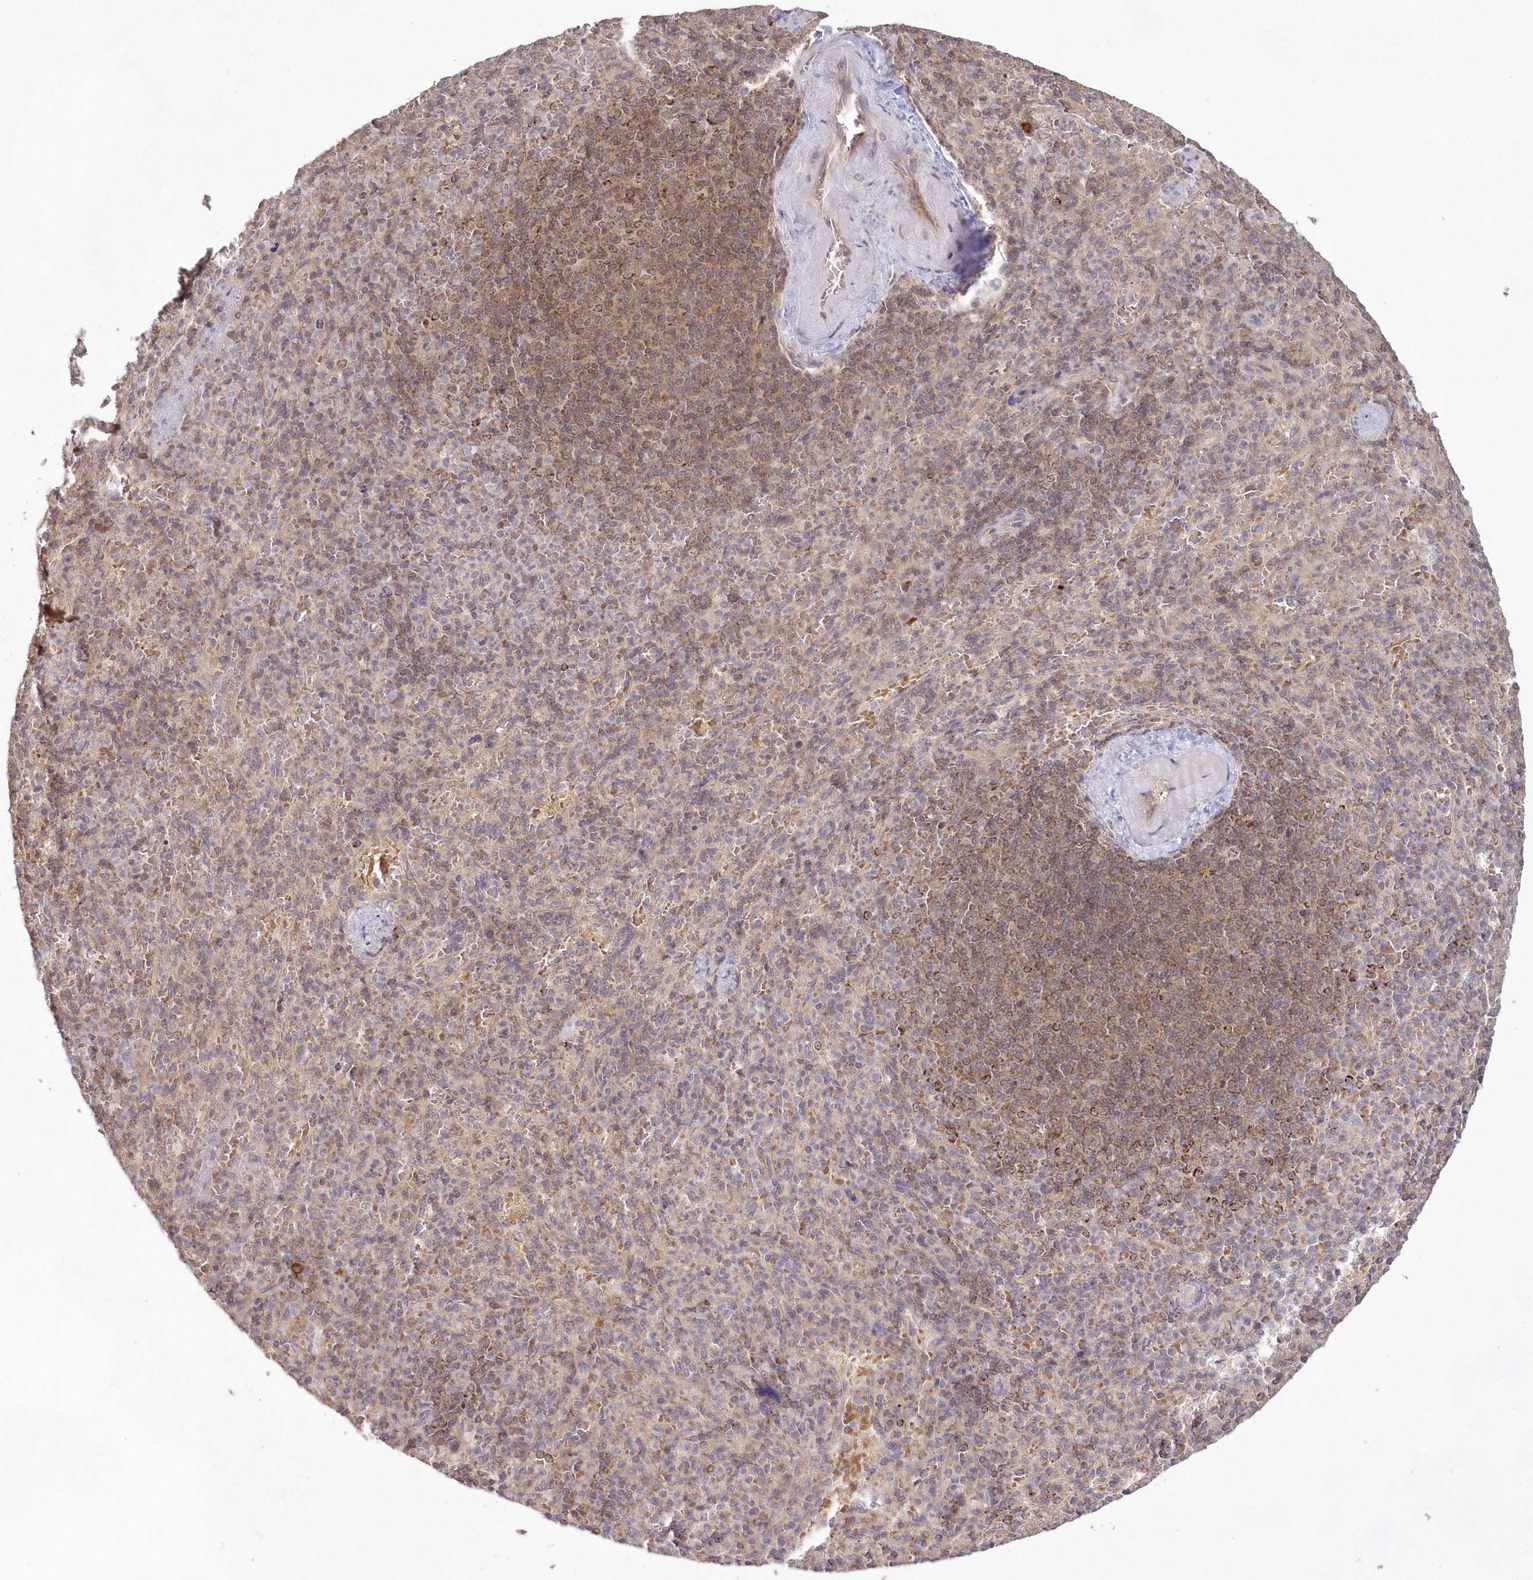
{"staining": {"intensity": "weak", "quantity": "<25%", "location": "cytoplasmic/membranous"}, "tissue": "spleen", "cell_type": "Cells in red pulp", "image_type": "normal", "snomed": [{"axis": "morphology", "description": "Normal tissue, NOS"}, {"axis": "topography", "description": "Spleen"}], "caption": "Immunohistochemistry (IHC) histopathology image of benign spleen: human spleen stained with DAB exhibits no significant protein expression in cells in red pulp. (DAB IHC with hematoxylin counter stain).", "gene": "IMPA1", "patient": {"sex": "female", "age": 74}}